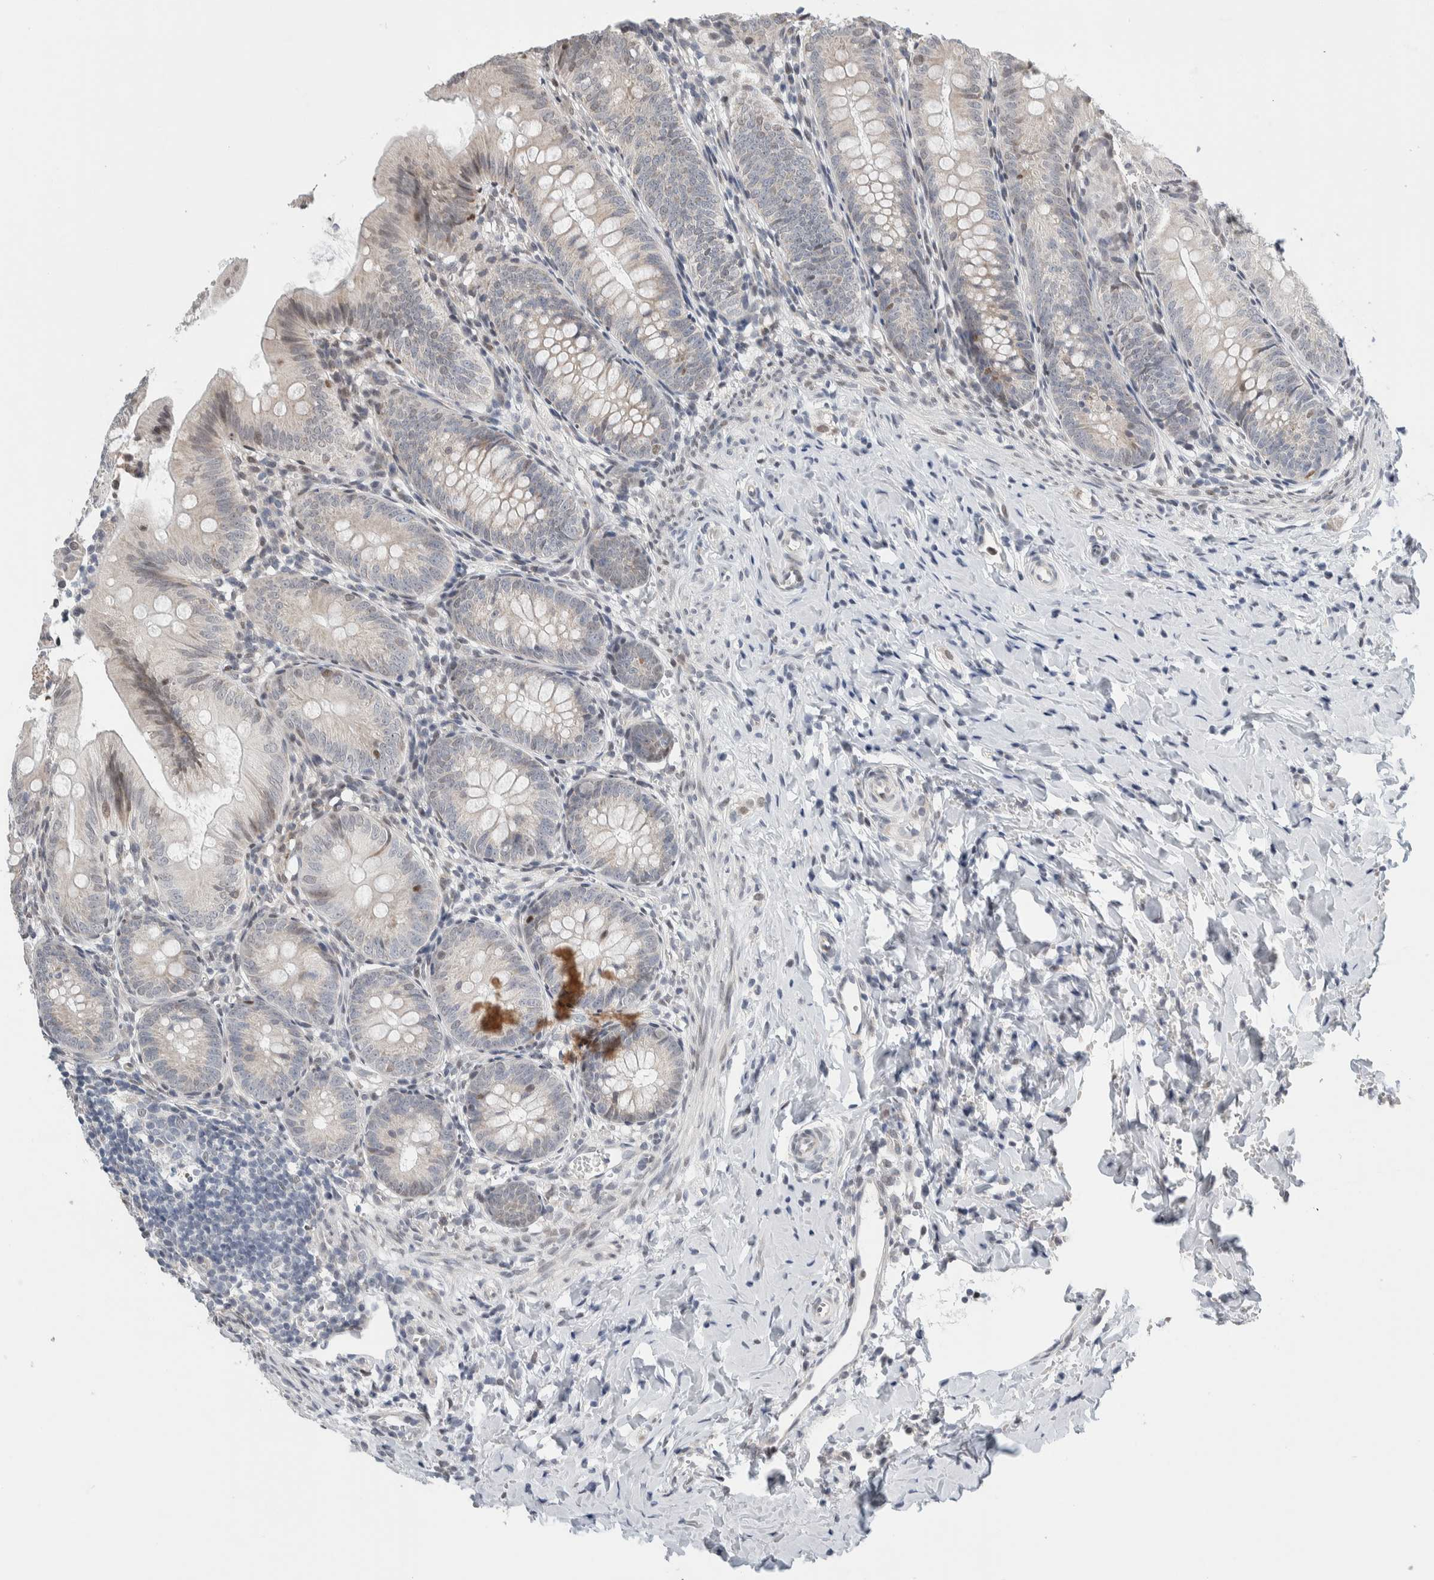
{"staining": {"intensity": "weak", "quantity": "<25%", "location": "cytoplasmic/membranous,nuclear"}, "tissue": "appendix", "cell_type": "Glandular cells", "image_type": "normal", "snomed": [{"axis": "morphology", "description": "Normal tissue, NOS"}, {"axis": "topography", "description": "Appendix"}], "caption": "DAB (3,3'-diaminobenzidine) immunohistochemical staining of unremarkable appendix demonstrates no significant staining in glandular cells.", "gene": "NEUROD1", "patient": {"sex": "male", "age": 1}}